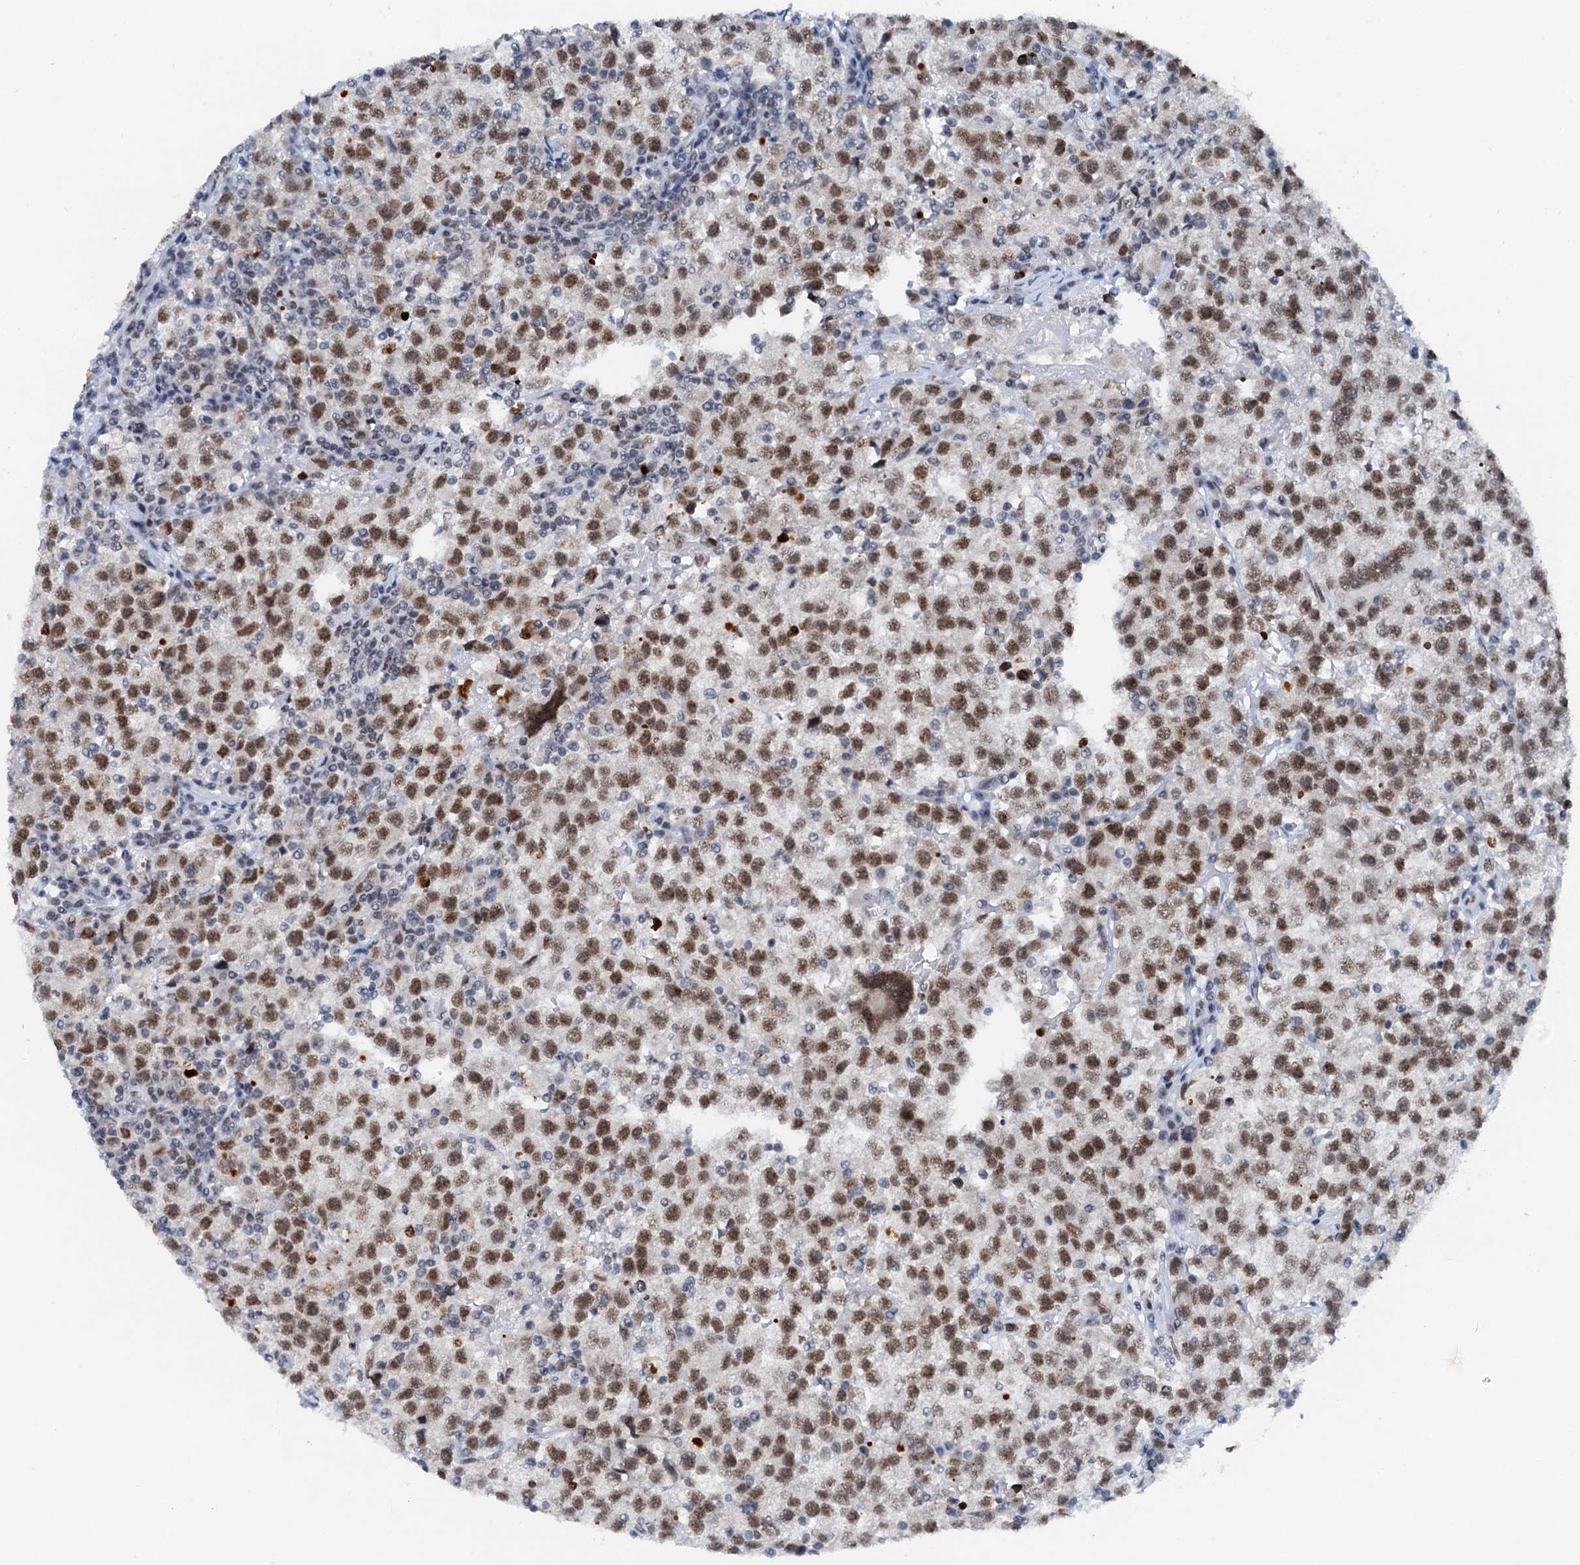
{"staining": {"intensity": "moderate", "quantity": ">75%", "location": "nuclear"}, "tissue": "testis cancer", "cell_type": "Tumor cells", "image_type": "cancer", "snomed": [{"axis": "morphology", "description": "Seminoma, NOS"}, {"axis": "topography", "description": "Testis"}], "caption": "A brown stain highlights moderate nuclear staining of a protein in testis cancer (seminoma) tumor cells.", "gene": "SNRPD1", "patient": {"sex": "male", "age": 22}}